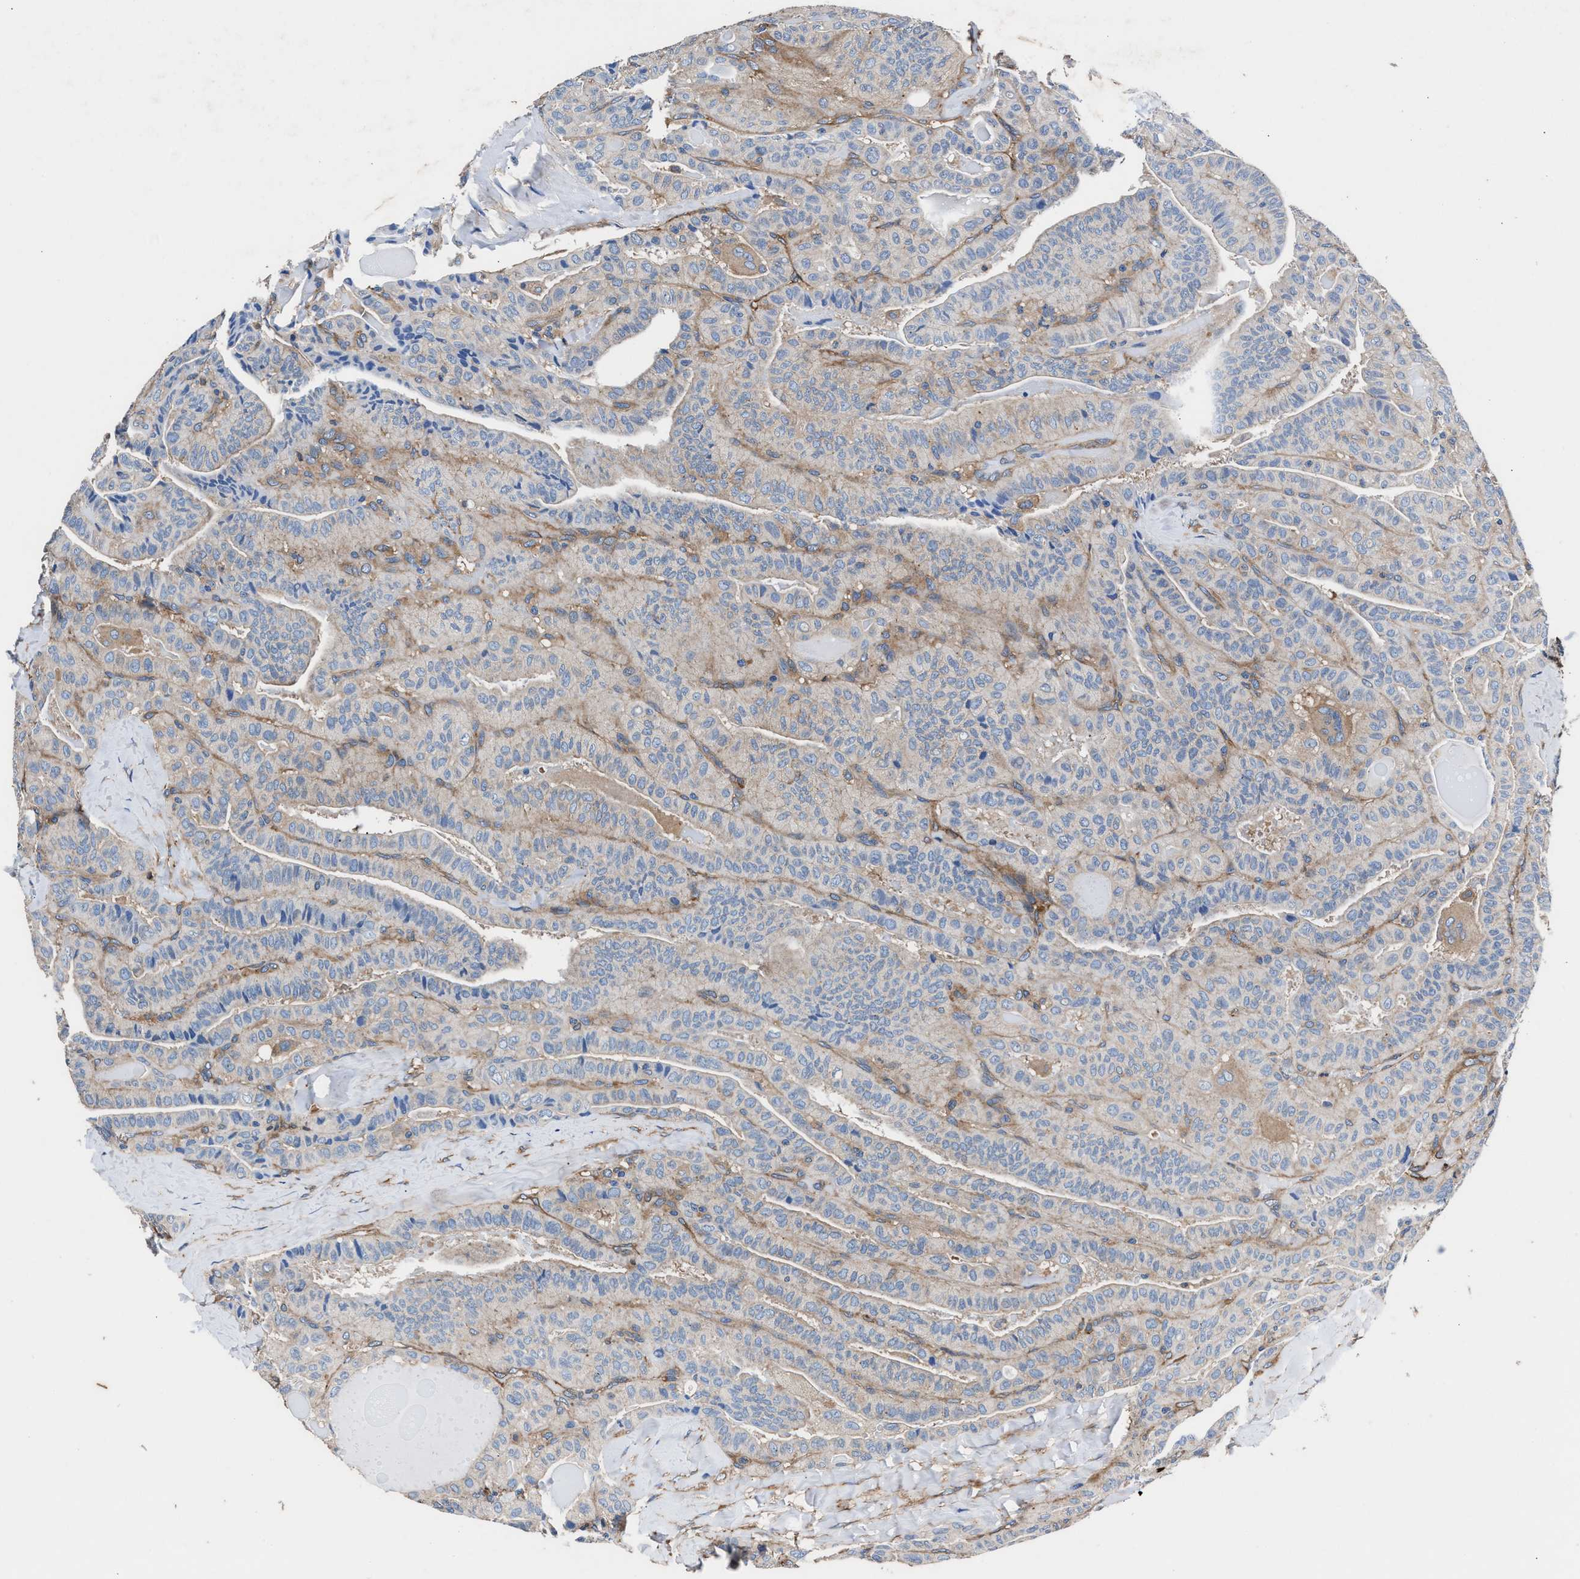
{"staining": {"intensity": "negative", "quantity": "none", "location": "none"}, "tissue": "thyroid cancer", "cell_type": "Tumor cells", "image_type": "cancer", "snomed": [{"axis": "morphology", "description": "Papillary adenocarcinoma, NOS"}, {"axis": "topography", "description": "Thyroid gland"}], "caption": "Tumor cells show no significant staining in thyroid papillary adenocarcinoma.", "gene": "SH3GL1", "patient": {"sex": "male", "age": 77}}